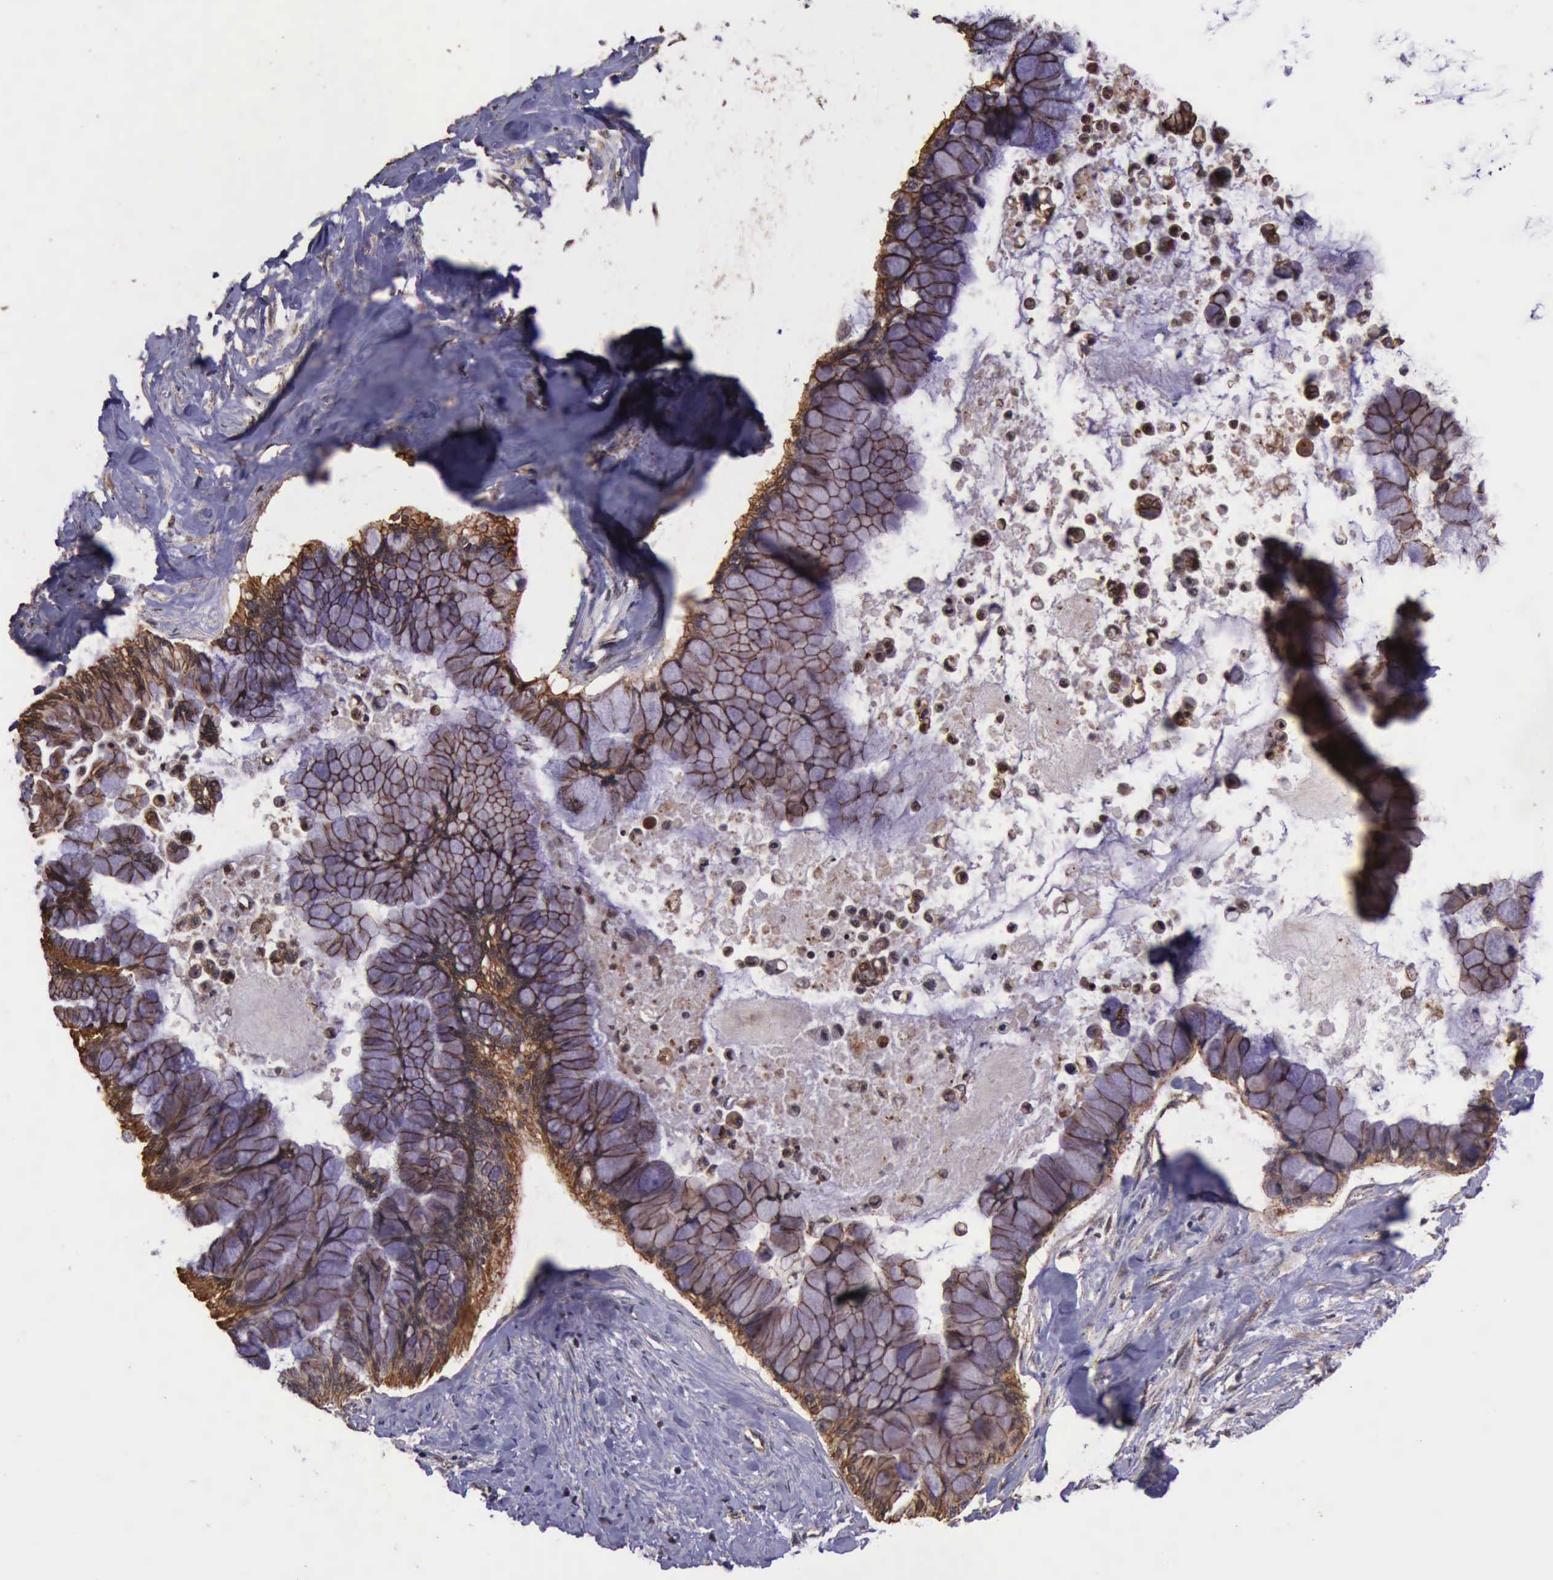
{"staining": {"intensity": "moderate", "quantity": ">75%", "location": "cytoplasmic/membranous"}, "tissue": "pancreatic cancer", "cell_type": "Tumor cells", "image_type": "cancer", "snomed": [{"axis": "morphology", "description": "Adenocarcinoma, NOS"}, {"axis": "topography", "description": "Pancreas"}], "caption": "Adenocarcinoma (pancreatic) stained with a brown dye exhibits moderate cytoplasmic/membranous positive expression in about >75% of tumor cells.", "gene": "CTNNB1", "patient": {"sex": "male", "age": 59}}